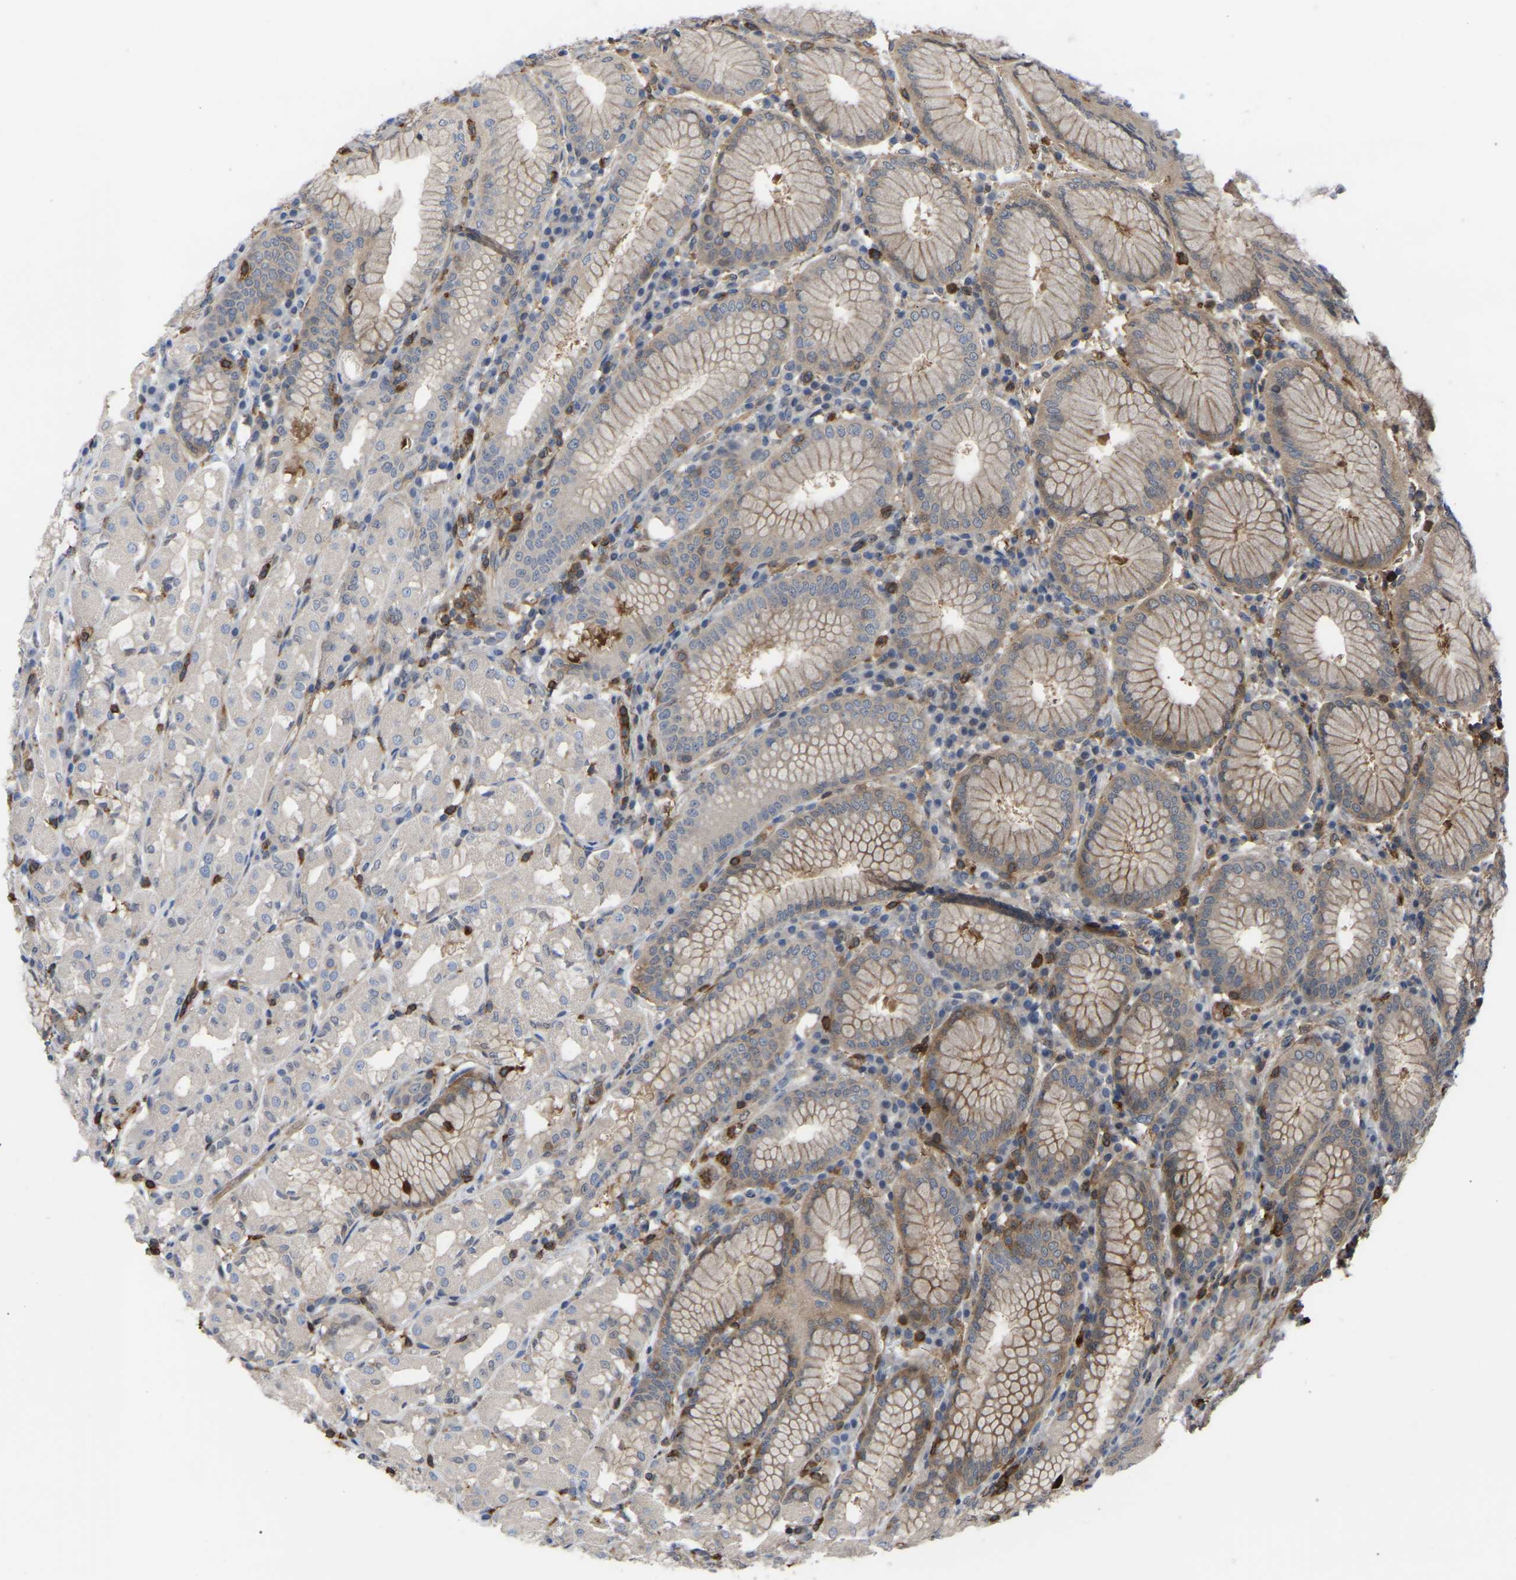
{"staining": {"intensity": "moderate", "quantity": "<25%", "location": "cytoplasmic/membranous"}, "tissue": "stomach", "cell_type": "Glandular cells", "image_type": "normal", "snomed": [{"axis": "morphology", "description": "Normal tissue, NOS"}, {"axis": "topography", "description": "Stomach"}, {"axis": "topography", "description": "Stomach, lower"}], "caption": "Glandular cells reveal low levels of moderate cytoplasmic/membranous positivity in about <25% of cells in normal stomach. (Brightfield microscopy of DAB IHC at high magnification).", "gene": "CIT", "patient": {"sex": "female", "age": 56}}